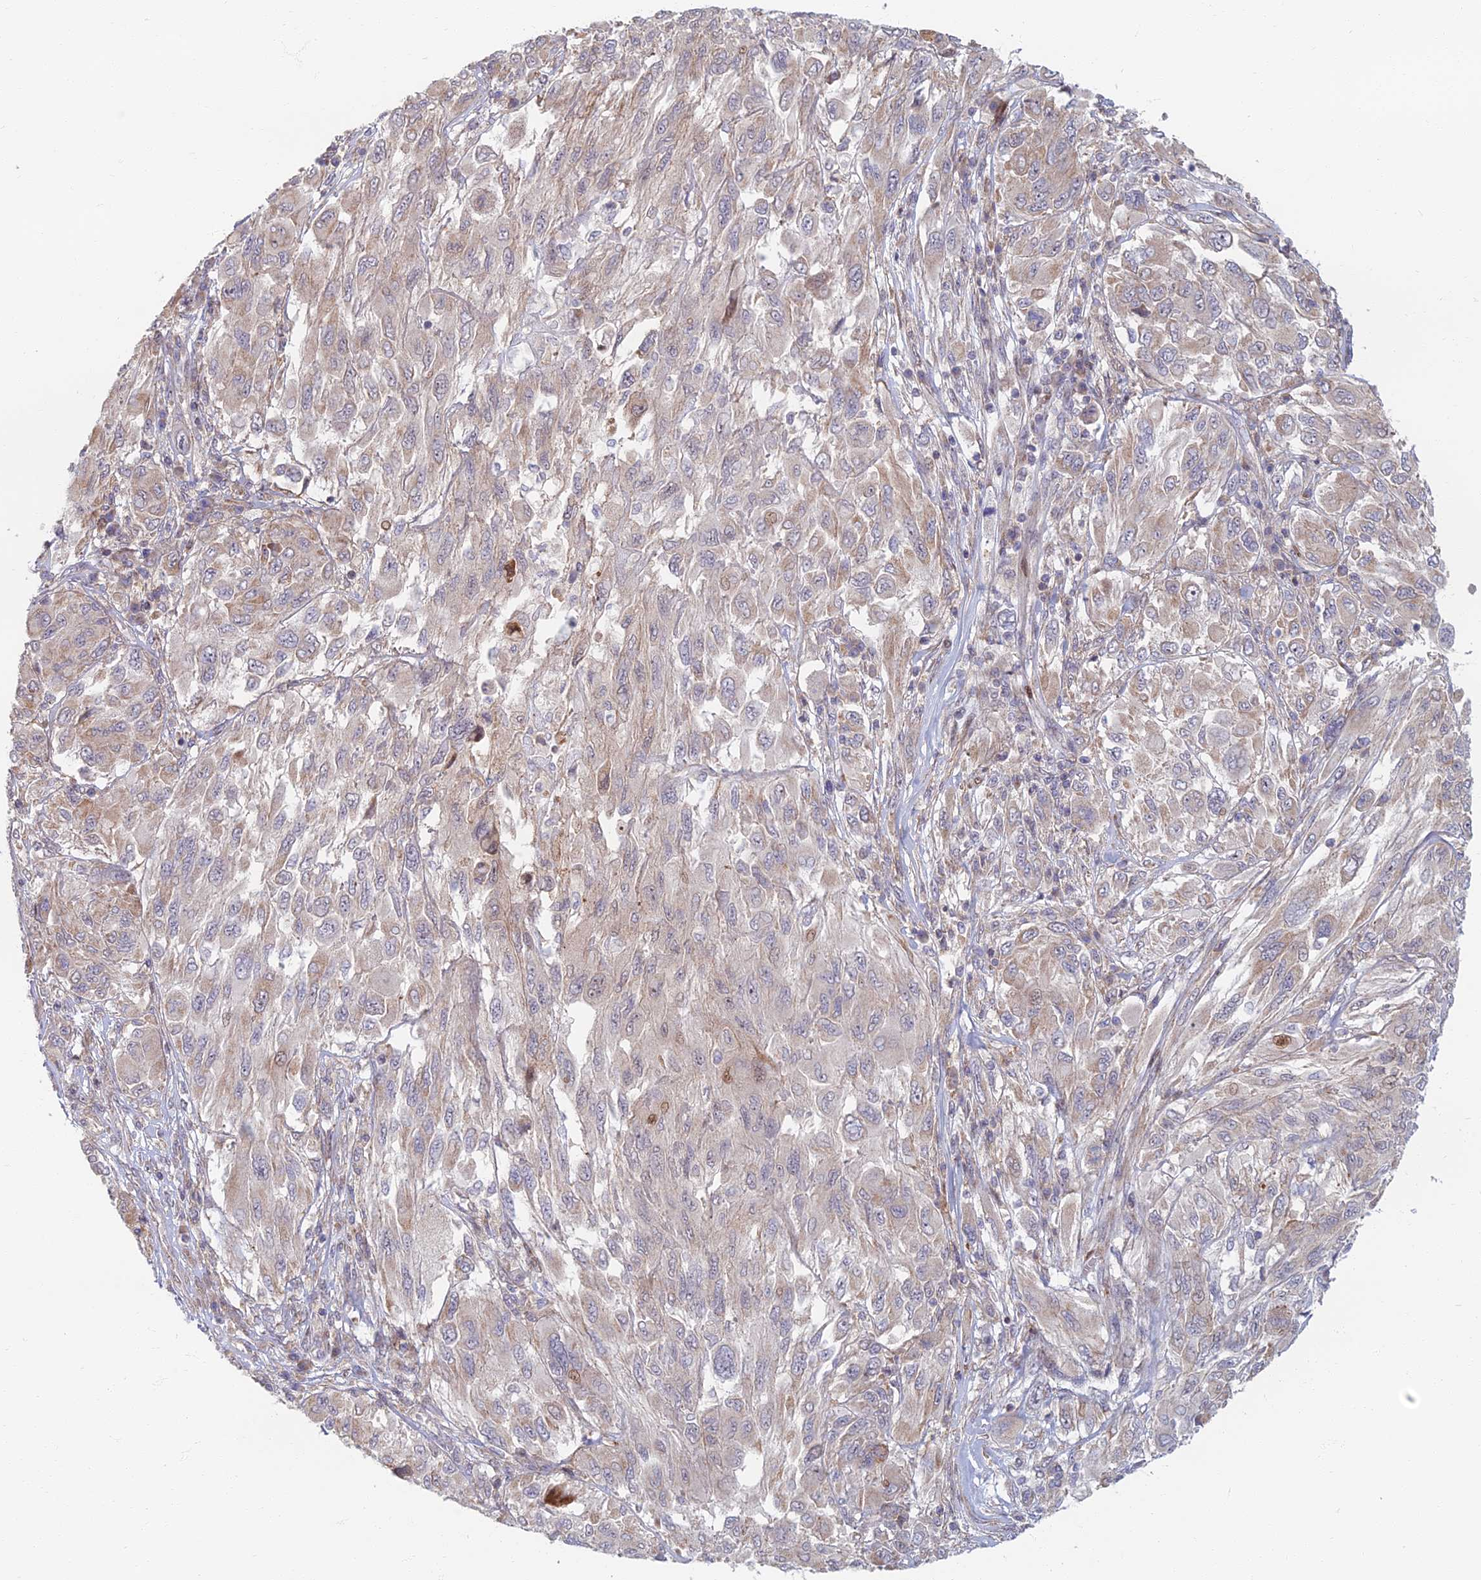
{"staining": {"intensity": "weak", "quantity": "<25%", "location": "cytoplasmic/membranous"}, "tissue": "melanoma", "cell_type": "Tumor cells", "image_type": "cancer", "snomed": [{"axis": "morphology", "description": "Malignant melanoma, NOS"}, {"axis": "topography", "description": "Skin"}], "caption": "A photomicrograph of melanoma stained for a protein demonstrates no brown staining in tumor cells.", "gene": "C15orf40", "patient": {"sex": "female", "age": 91}}